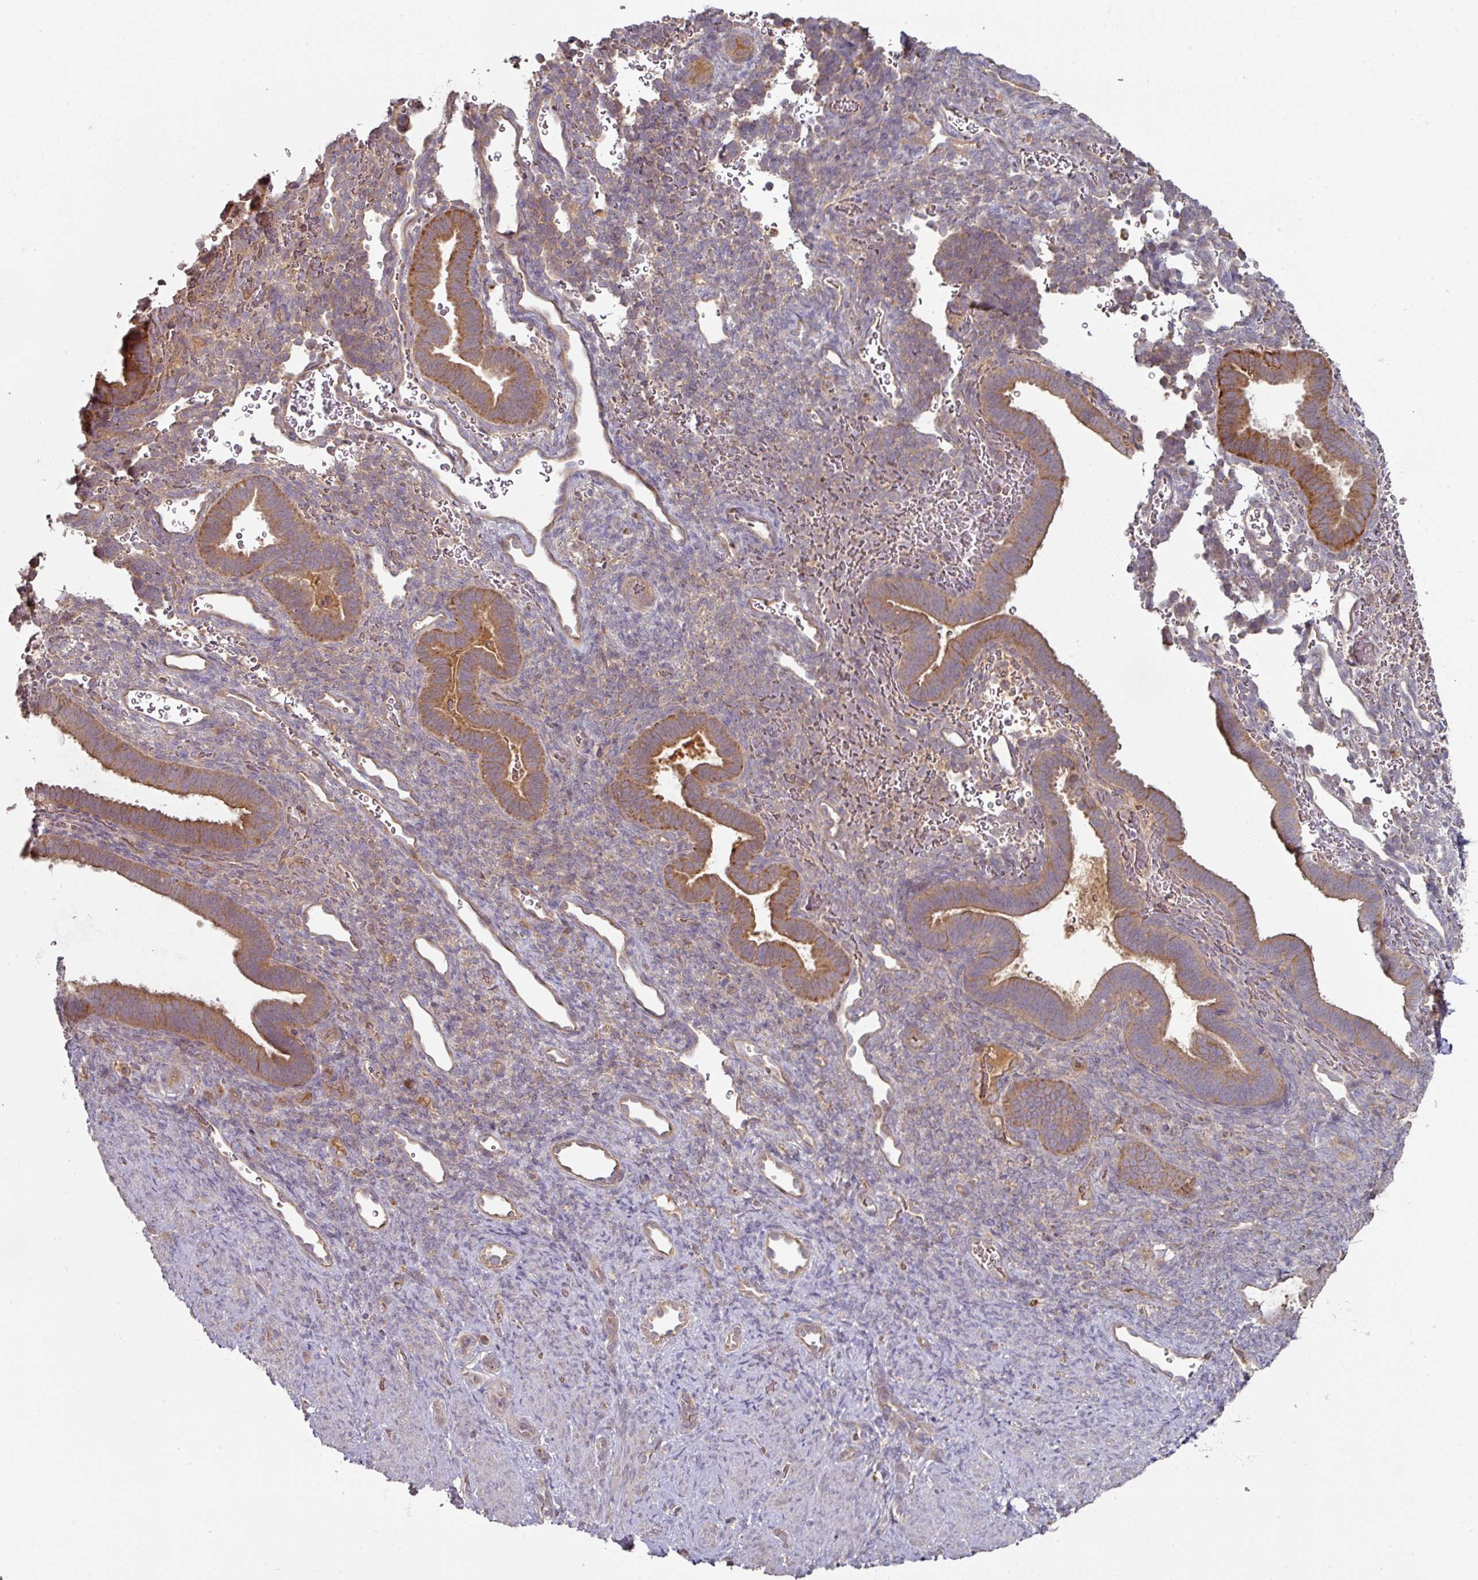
{"staining": {"intensity": "negative", "quantity": "none", "location": "none"}, "tissue": "endometrium", "cell_type": "Cells in endometrial stroma", "image_type": "normal", "snomed": [{"axis": "morphology", "description": "Normal tissue, NOS"}, {"axis": "topography", "description": "Endometrium"}], "caption": "Cells in endometrial stroma show no significant positivity in unremarkable endometrium. (Brightfield microscopy of DAB IHC at high magnification).", "gene": "DNAJC7", "patient": {"sex": "female", "age": 34}}